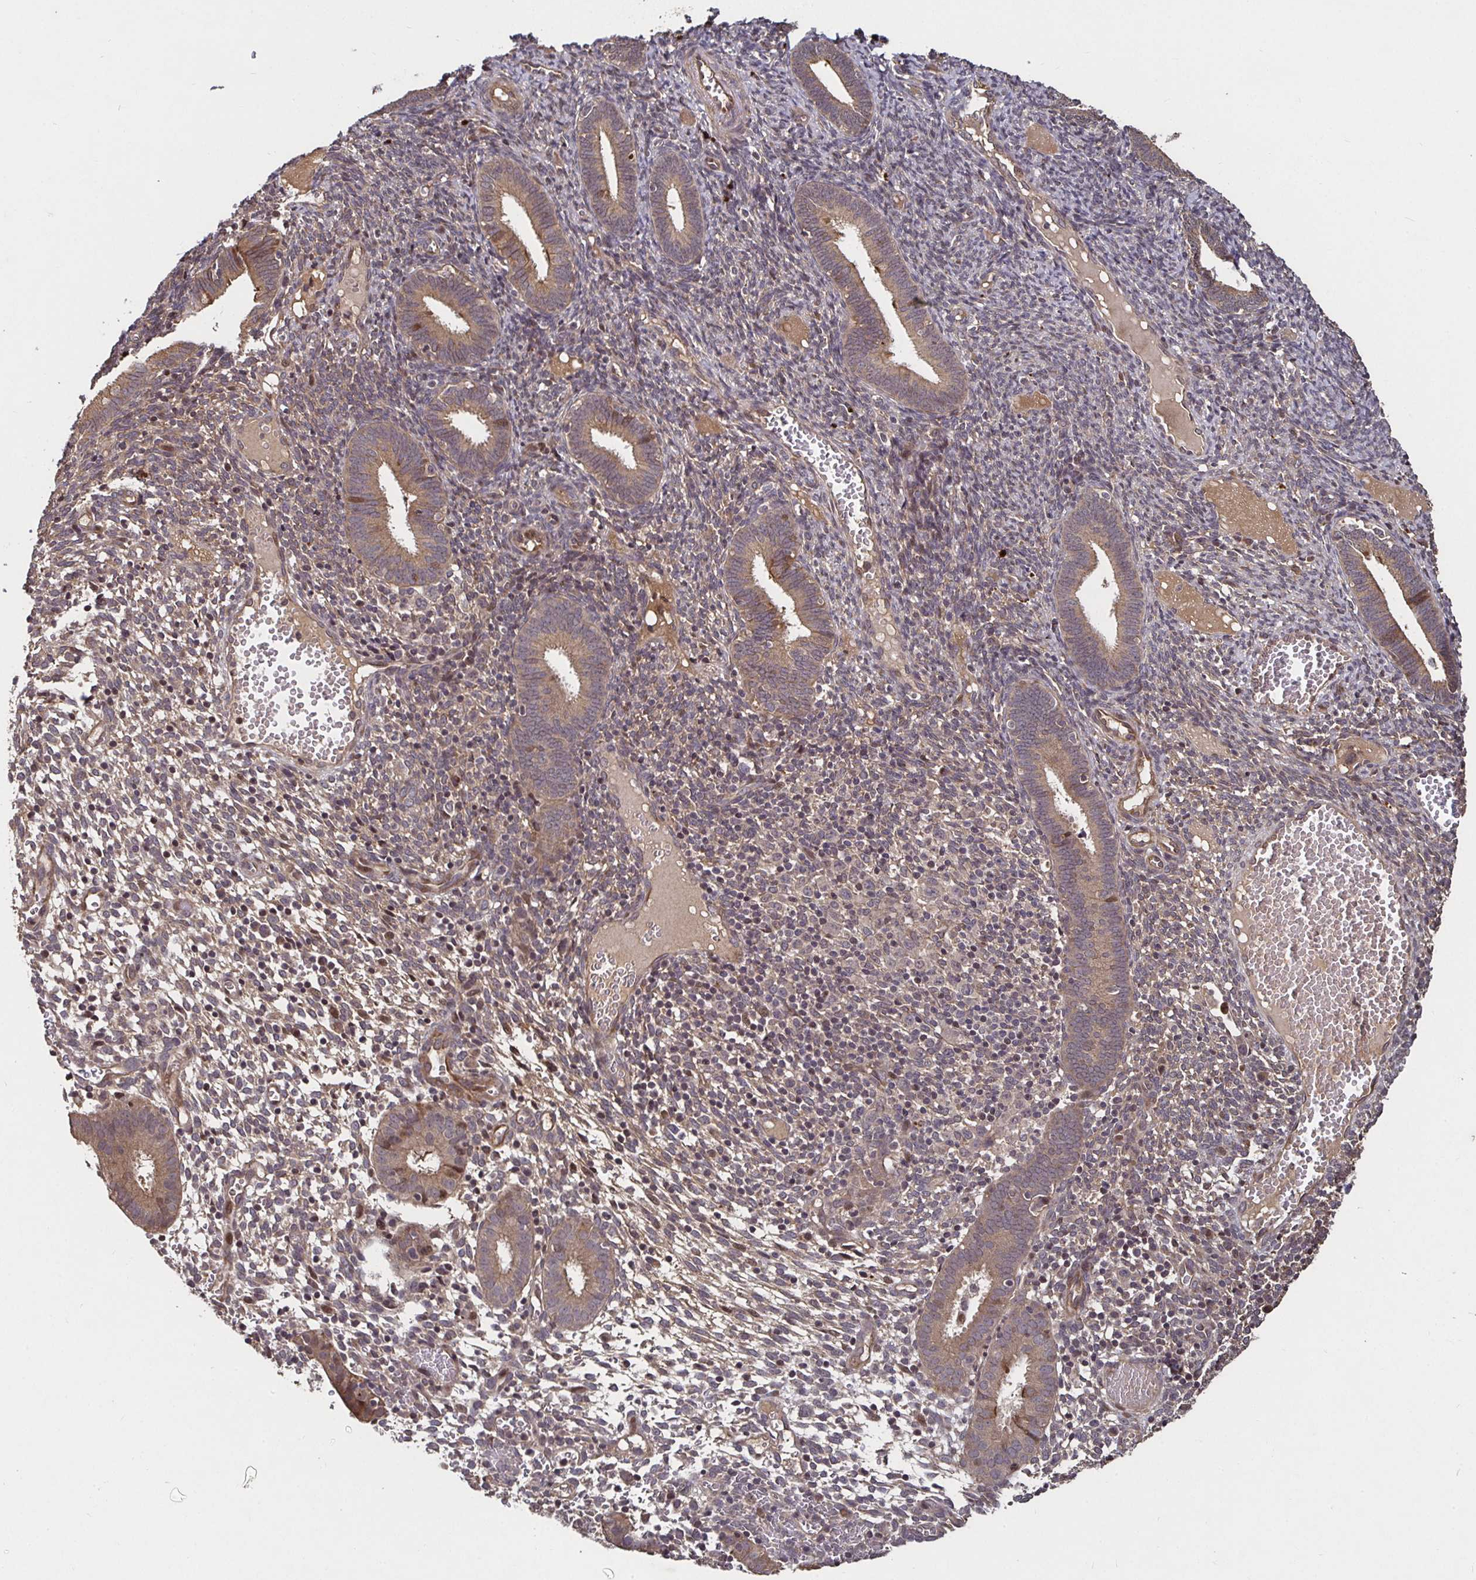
{"staining": {"intensity": "weak", "quantity": "25%-75%", "location": "cytoplasmic/membranous"}, "tissue": "endometrium", "cell_type": "Cells in endometrial stroma", "image_type": "normal", "snomed": [{"axis": "morphology", "description": "Normal tissue, NOS"}, {"axis": "topography", "description": "Endometrium"}], "caption": "Protein expression by IHC demonstrates weak cytoplasmic/membranous positivity in approximately 25%-75% of cells in endometrial stroma in benign endometrium. (Brightfield microscopy of DAB IHC at high magnification).", "gene": "SMYD3", "patient": {"sex": "female", "age": 41}}